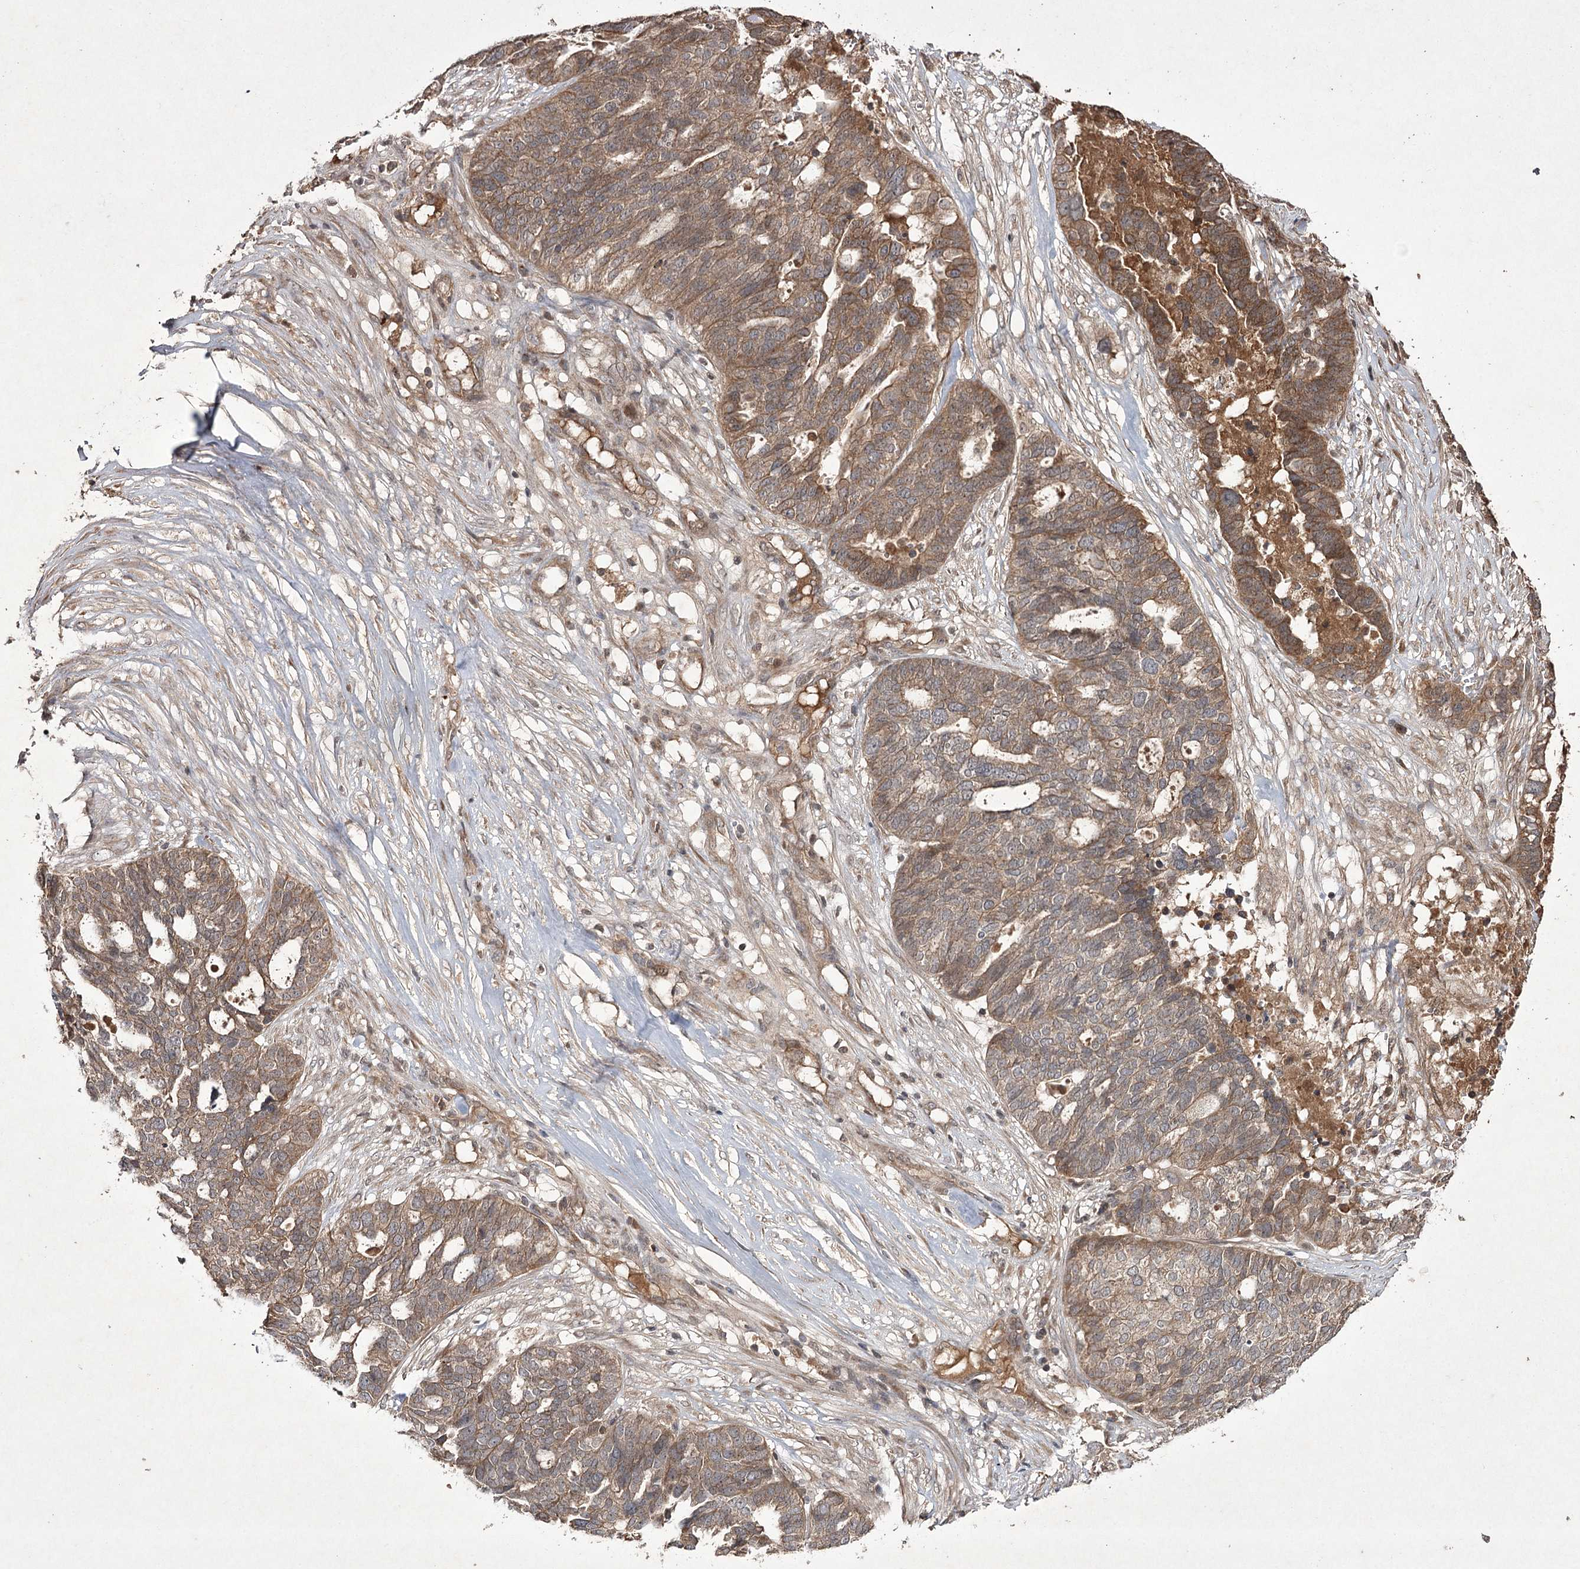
{"staining": {"intensity": "moderate", "quantity": ">75%", "location": "cytoplasmic/membranous"}, "tissue": "ovarian cancer", "cell_type": "Tumor cells", "image_type": "cancer", "snomed": [{"axis": "morphology", "description": "Cystadenocarcinoma, serous, NOS"}, {"axis": "topography", "description": "Ovary"}], "caption": "Brown immunohistochemical staining in ovarian cancer (serous cystadenocarcinoma) exhibits moderate cytoplasmic/membranous expression in about >75% of tumor cells.", "gene": "FANCL", "patient": {"sex": "female", "age": 59}}